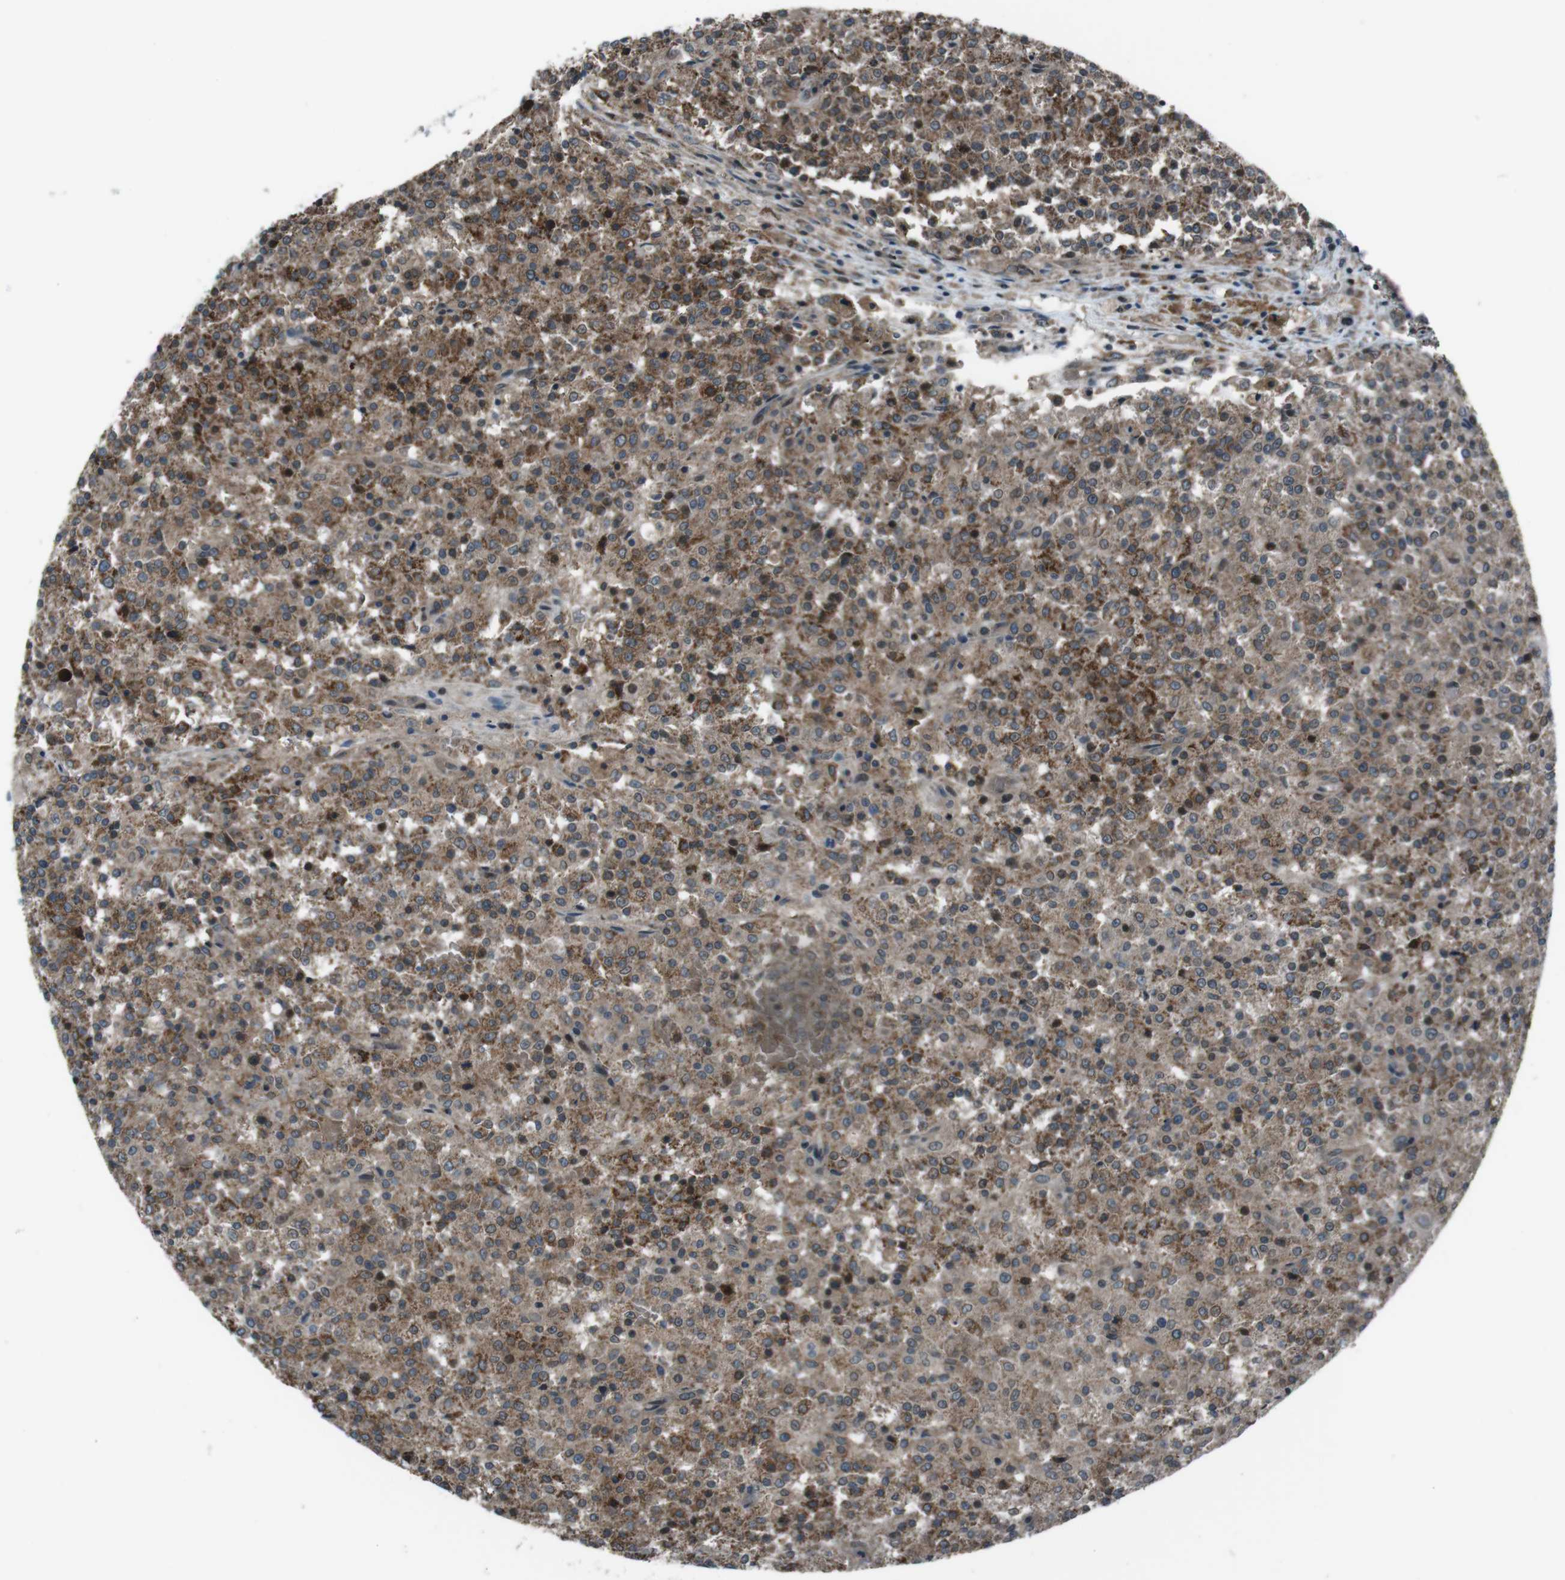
{"staining": {"intensity": "moderate", "quantity": ">75%", "location": "cytoplasmic/membranous"}, "tissue": "testis cancer", "cell_type": "Tumor cells", "image_type": "cancer", "snomed": [{"axis": "morphology", "description": "Seminoma, NOS"}, {"axis": "topography", "description": "Testis"}], "caption": "The immunohistochemical stain highlights moderate cytoplasmic/membranous expression in tumor cells of testis seminoma tissue.", "gene": "SLC27A4", "patient": {"sex": "male", "age": 59}}